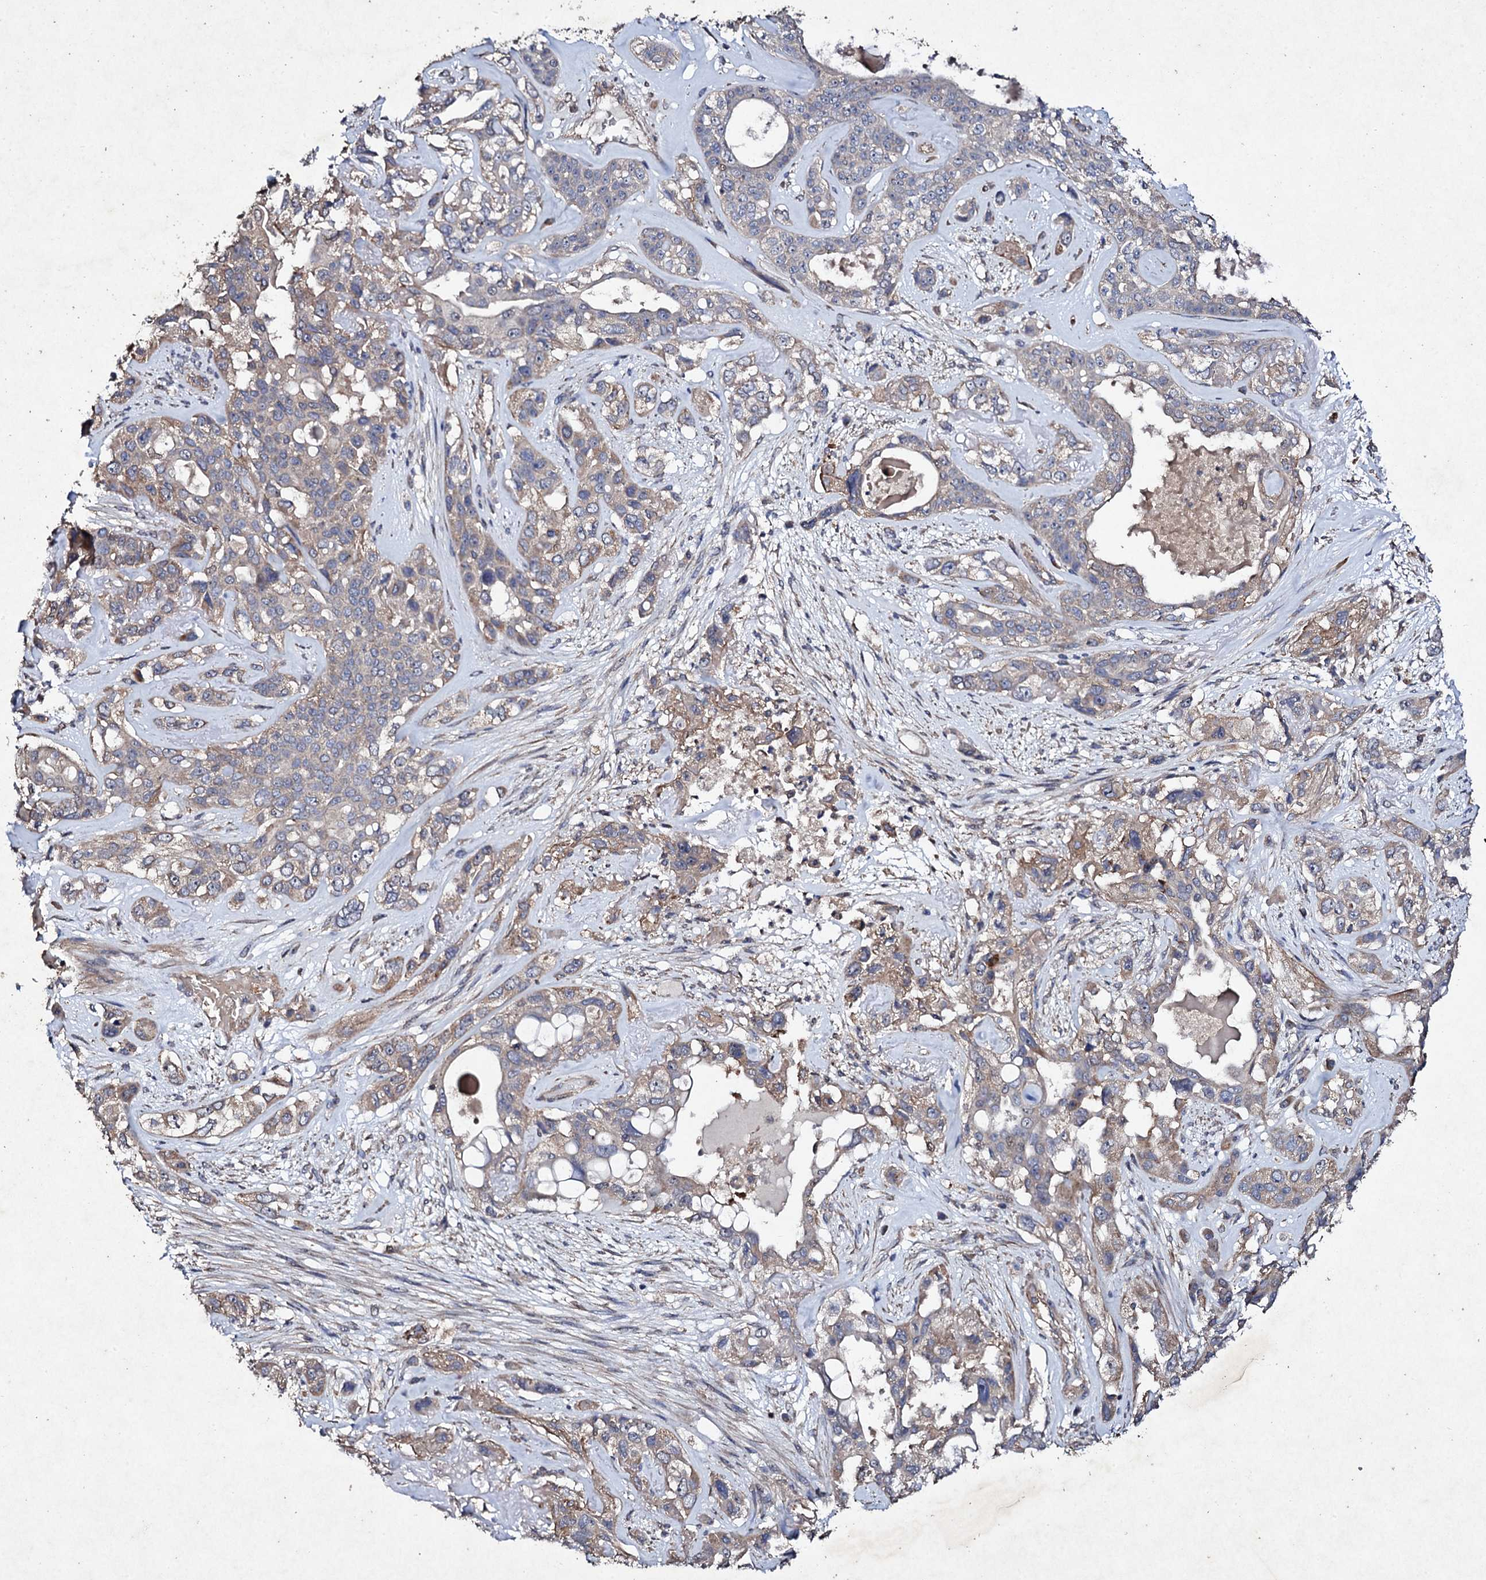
{"staining": {"intensity": "moderate", "quantity": "<25%", "location": "cytoplasmic/membranous"}, "tissue": "lung cancer", "cell_type": "Tumor cells", "image_type": "cancer", "snomed": [{"axis": "morphology", "description": "Squamous cell carcinoma, NOS"}, {"axis": "topography", "description": "Lung"}], "caption": "Lung cancer stained with immunohistochemistry (IHC) displays moderate cytoplasmic/membranous staining in about <25% of tumor cells. The staining is performed using DAB (3,3'-diaminobenzidine) brown chromogen to label protein expression. The nuclei are counter-stained blue using hematoxylin.", "gene": "MOCOS", "patient": {"sex": "female", "age": 70}}